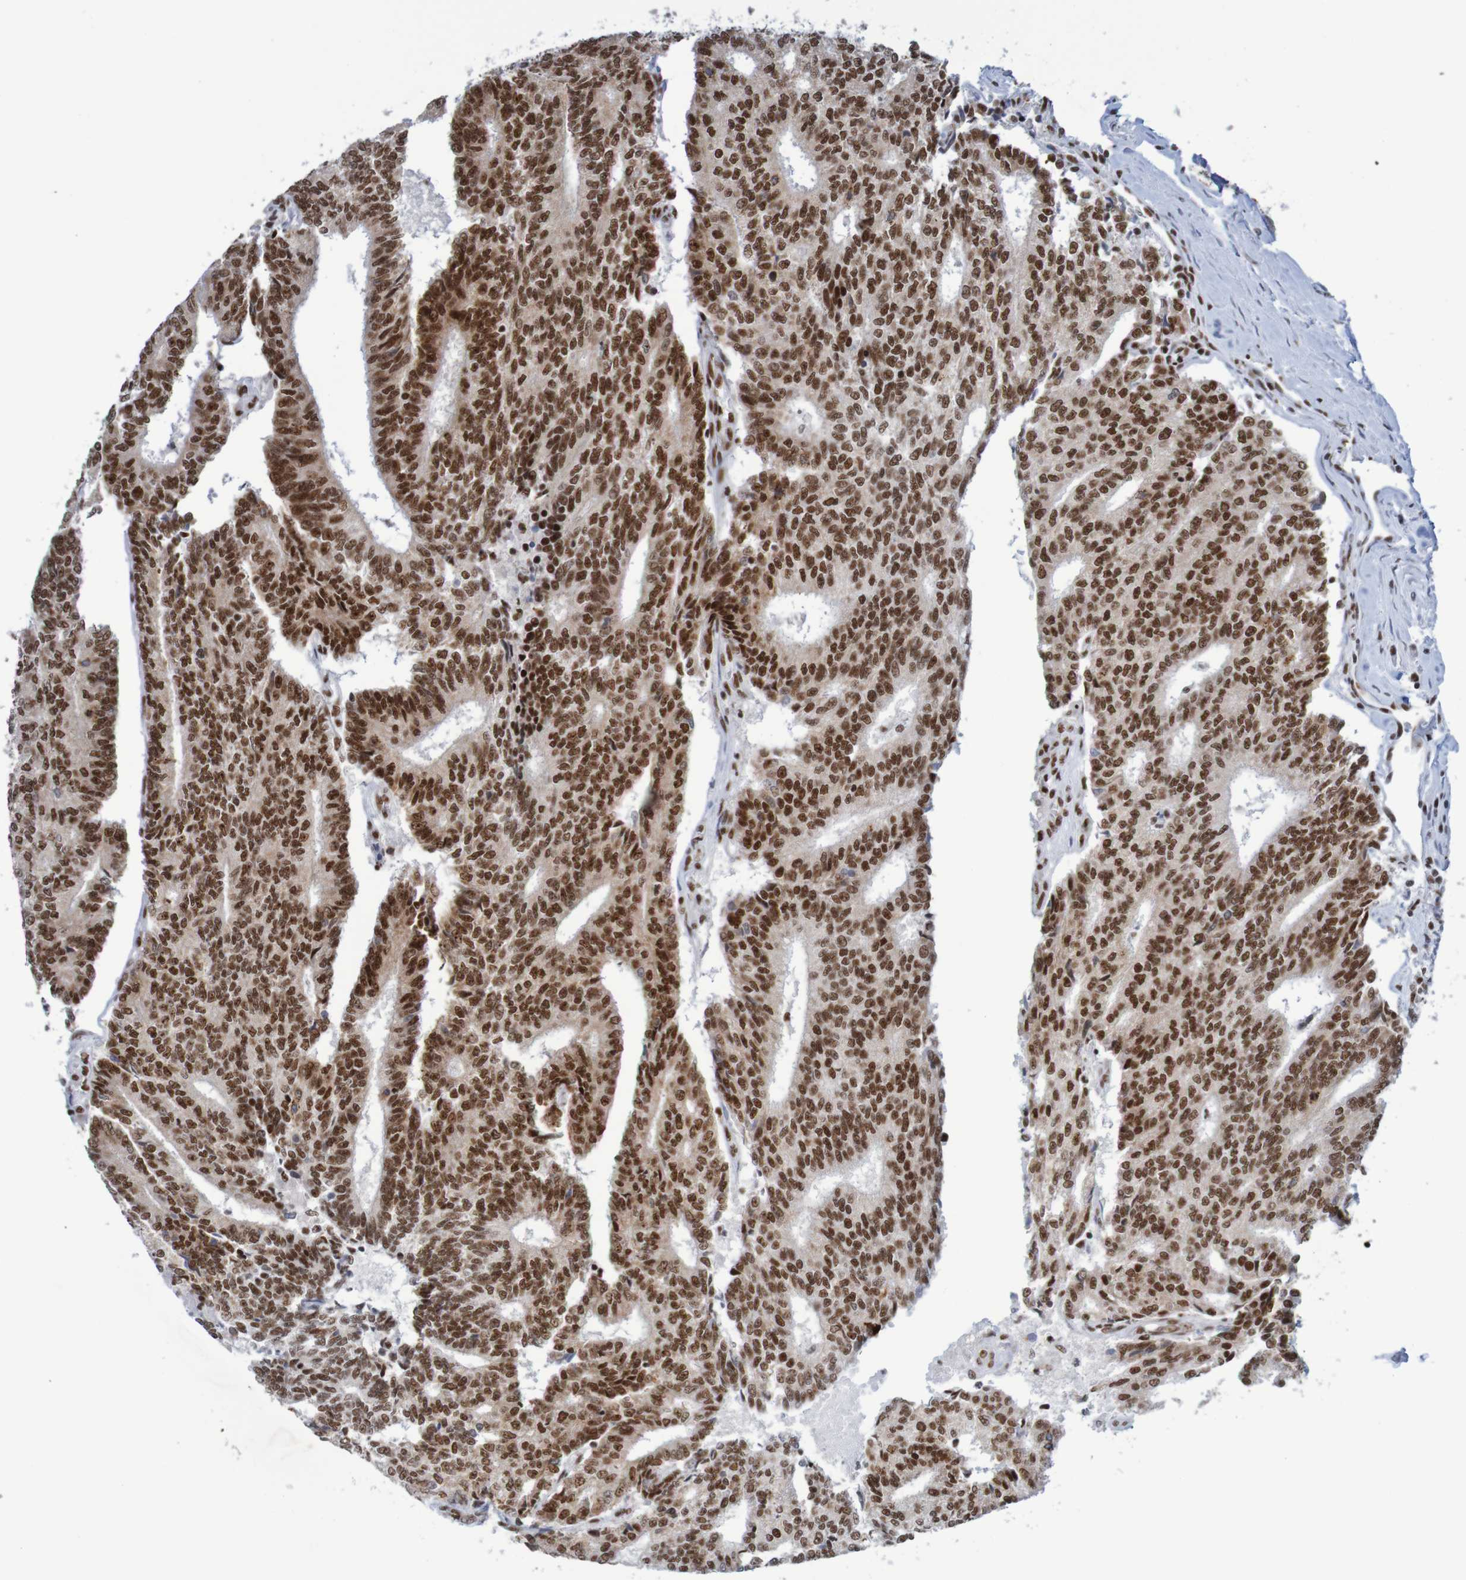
{"staining": {"intensity": "strong", "quantity": ">75%", "location": "nuclear"}, "tissue": "prostate cancer", "cell_type": "Tumor cells", "image_type": "cancer", "snomed": [{"axis": "morphology", "description": "Normal tissue, NOS"}, {"axis": "morphology", "description": "Adenocarcinoma, High grade"}, {"axis": "topography", "description": "Prostate"}, {"axis": "topography", "description": "Seminal veicle"}], "caption": "Protein staining reveals strong nuclear positivity in approximately >75% of tumor cells in adenocarcinoma (high-grade) (prostate).", "gene": "THRAP3", "patient": {"sex": "male", "age": 55}}